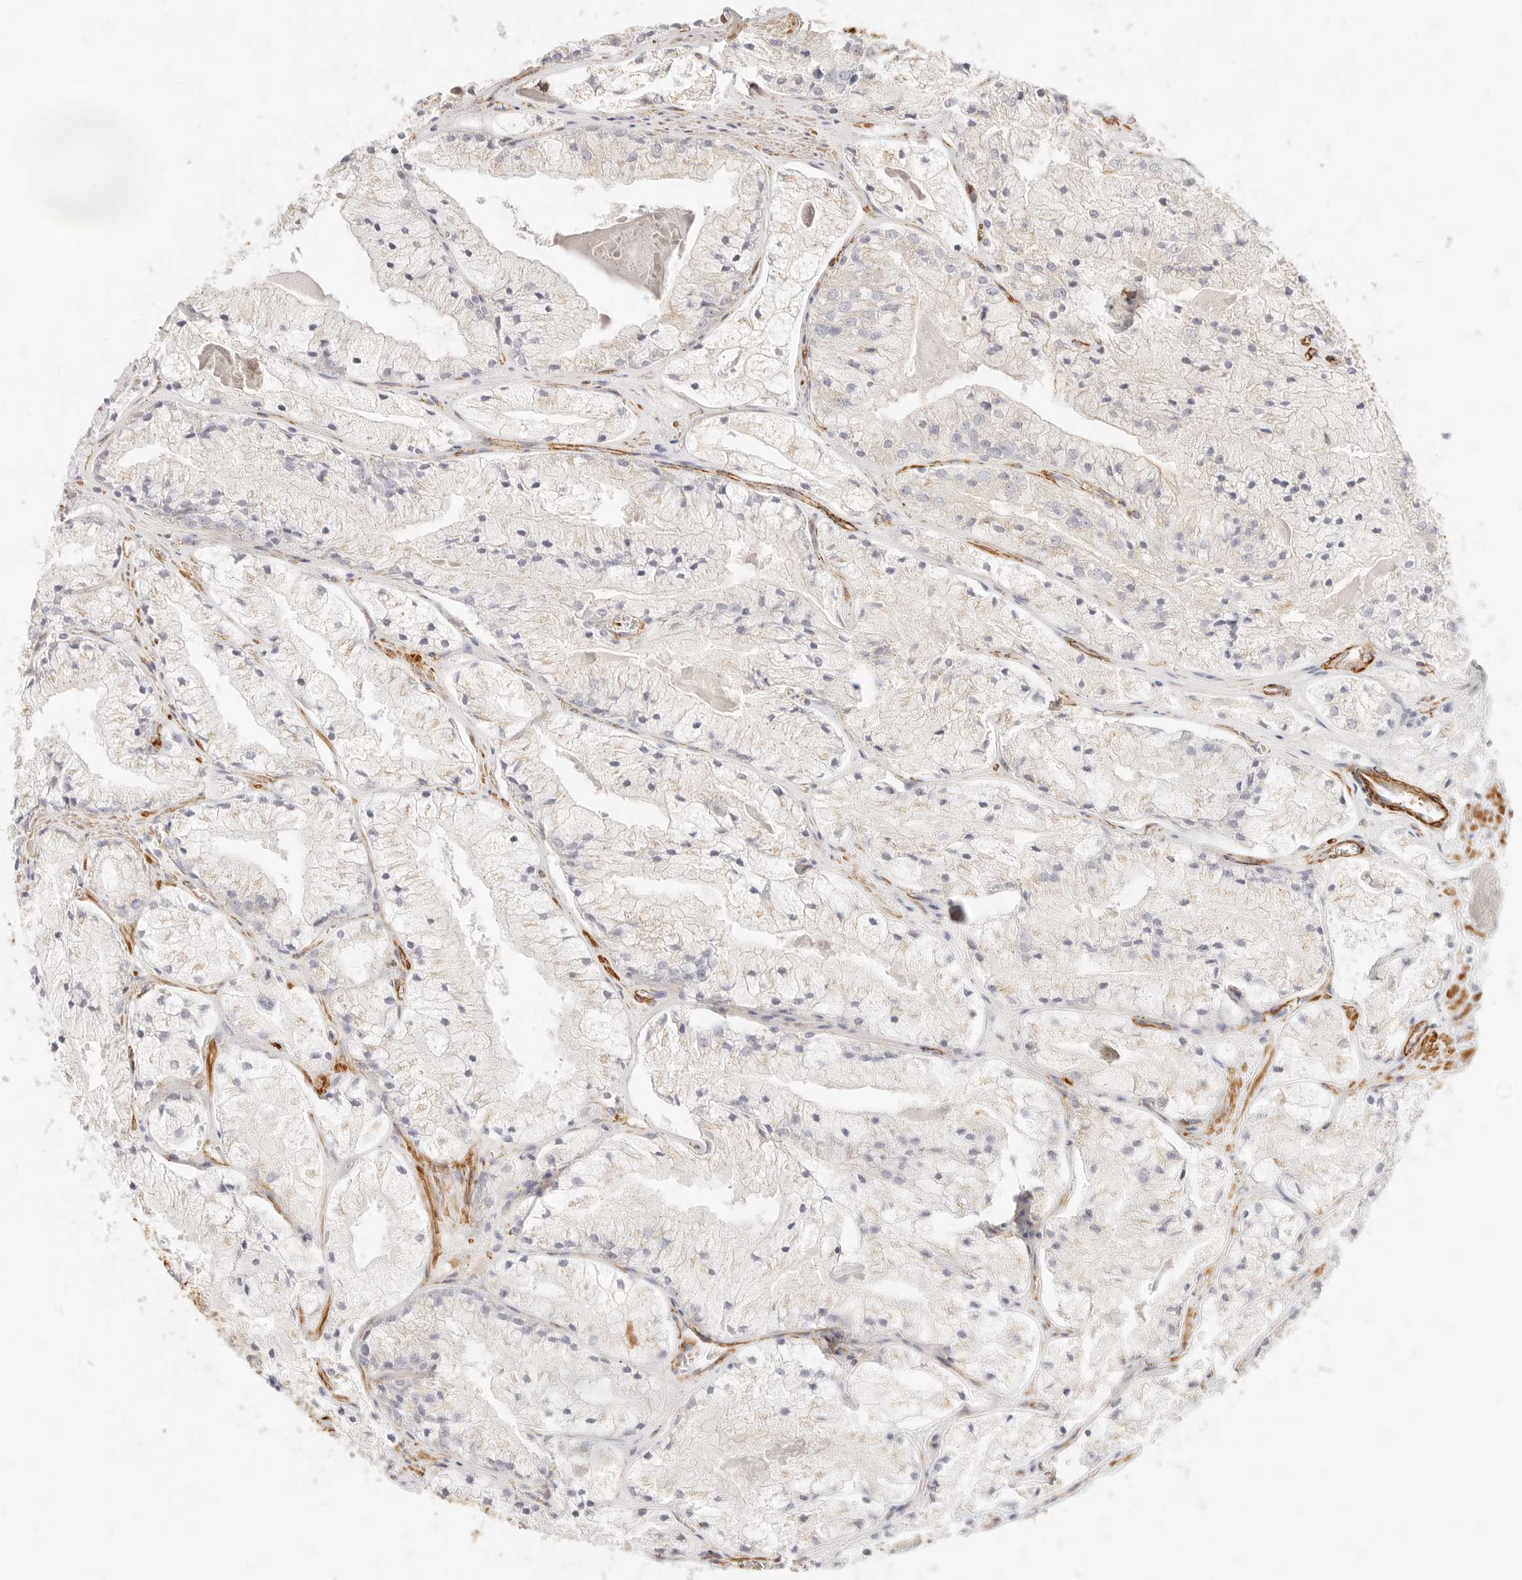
{"staining": {"intensity": "negative", "quantity": "none", "location": "none"}, "tissue": "prostate cancer", "cell_type": "Tumor cells", "image_type": "cancer", "snomed": [{"axis": "morphology", "description": "Adenocarcinoma, High grade"}, {"axis": "topography", "description": "Prostate"}], "caption": "Immunohistochemistry (IHC) of prostate high-grade adenocarcinoma displays no staining in tumor cells.", "gene": "TMTC2", "patient": {"sex": "male", "age": 50}}